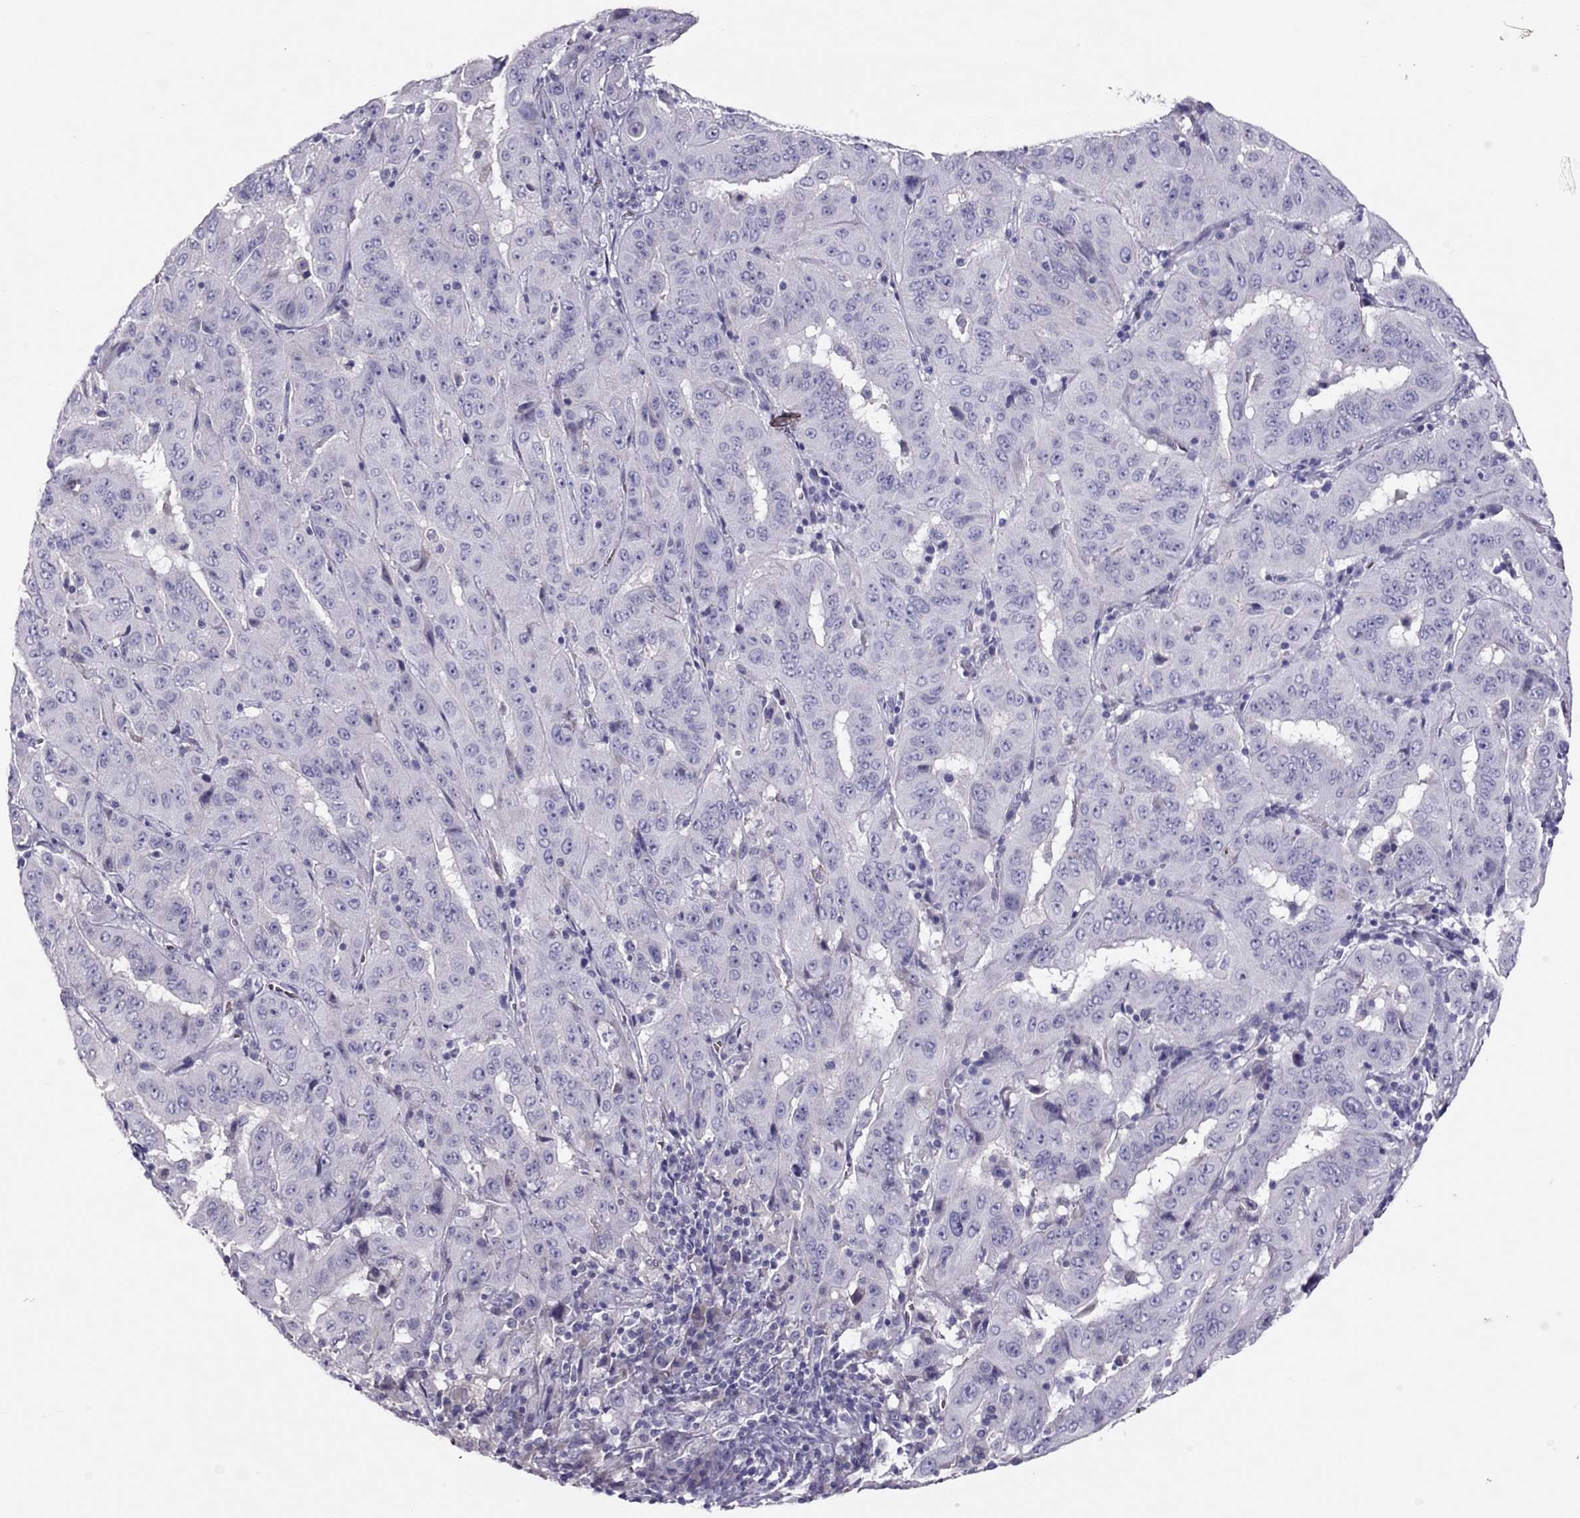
{"staining": {"intensity": "negative", "quantity": "none", "location": "none"}, "tissue": "pancreatic cancer", "cell_type": "Tumor cells", "image_type": "cancer", "snomed": [{"axis": "morphology", "description": "Adenocarcinoma, NOS"}, {"axis": "topography", "description": "Pancreas"}], "caption": "The immunohistochemistry (IHC) image has no significant expression in tumor cells of pancreatic adenocarcinoma tissue. Nuclei are stained in blue.", "gene": "RHD", "patient": {"sex": "male", "age": 63}}